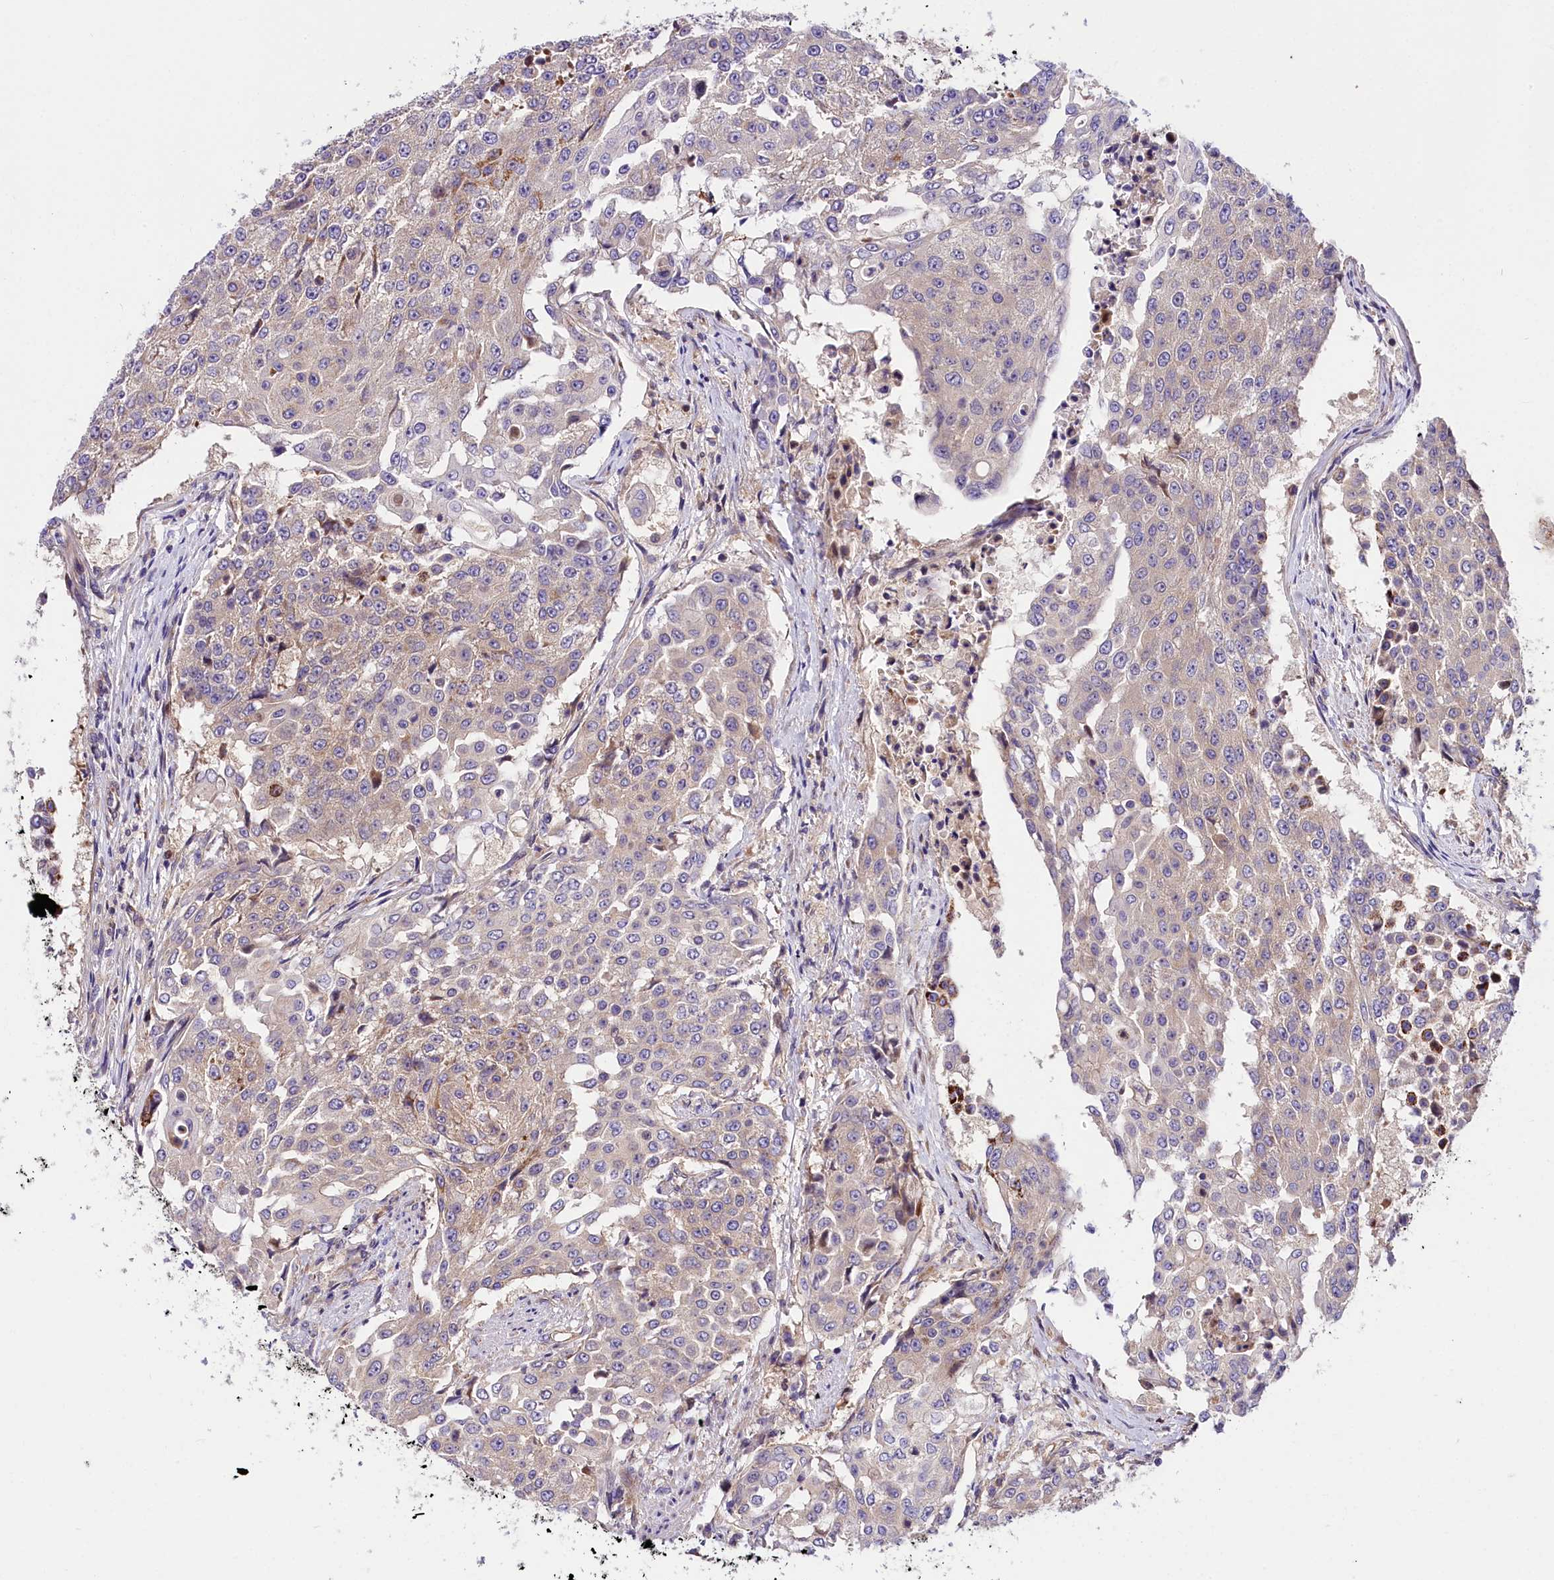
{"staining": {"intensity": "negative", "quantity": "none", "location": "none"}, "tissue": "urothelial cancer", "cell_type": "Tumor cells", "image_type": "cancer", "snomed": [{"axis": "morphology", "description": "Urothelial carcinoma, High grade"}, {"axis": "topography", "description": "Urinary bladder"}], "caption": "A histopathology image of urothelial cancer stained for a protein reveals no brown staining in tumor cells. (Immunohistochemistry (ihc), brightfield microscopy, high magnification).", "gene": "ARMC6", "patient": {"sex": "female", "age": 63}}